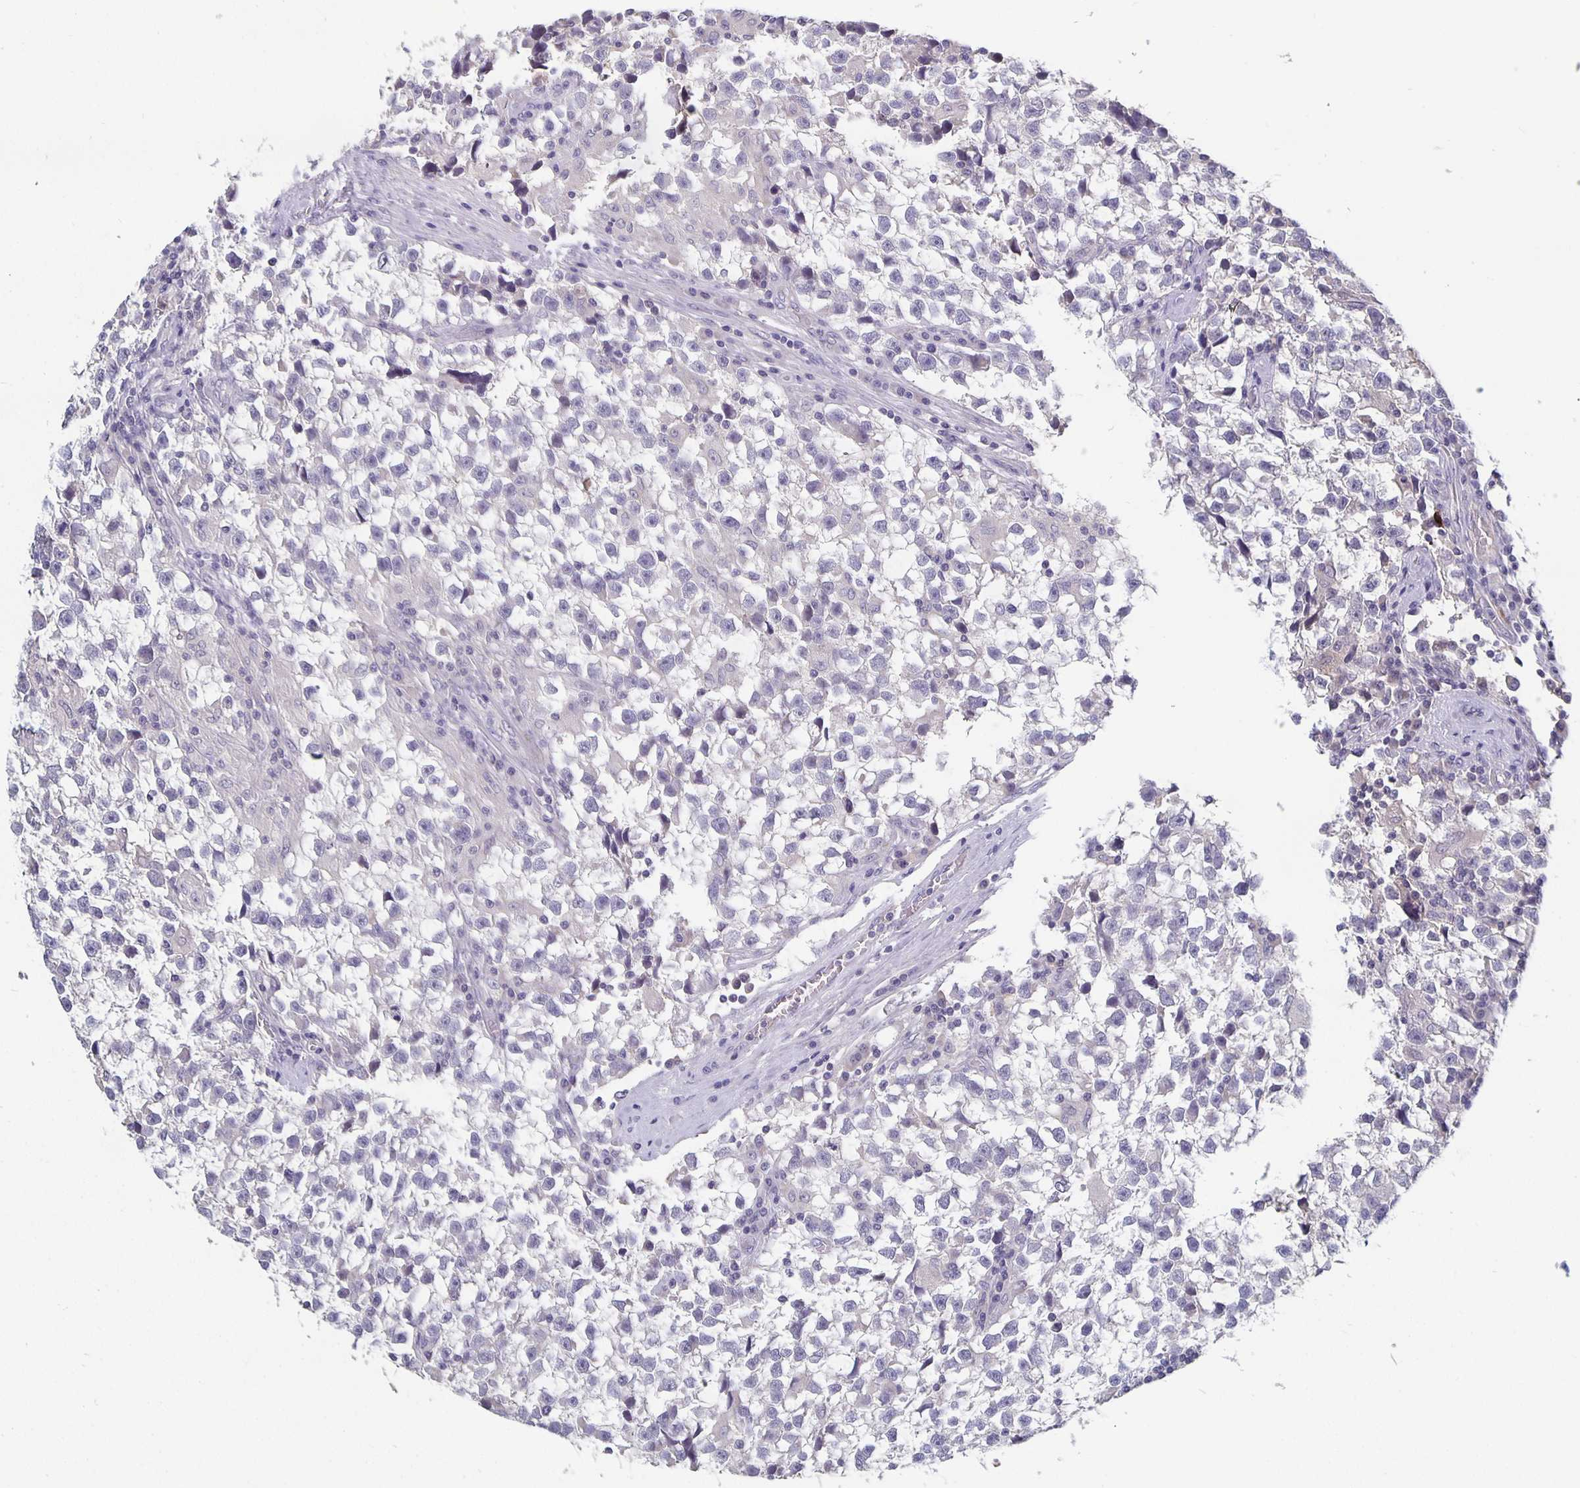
{"staining": {"intensity": "negative", "quantity": "none", "location": "none"}, "tissue": "testis cancer", "cell_type": "Tumor cells", "image_type": "cancer", "snomed": [{"axis": "morphology", "description": "Seminoma, NOS"}, {"axis": "topography", "description": "Testis"}], "caption": "DAB immunohistochemical staining of human testis seminoma displays no significant positivity in tumor cells.", "gene": "GDF15", "patient": {"sex": "male", "age": 31}}